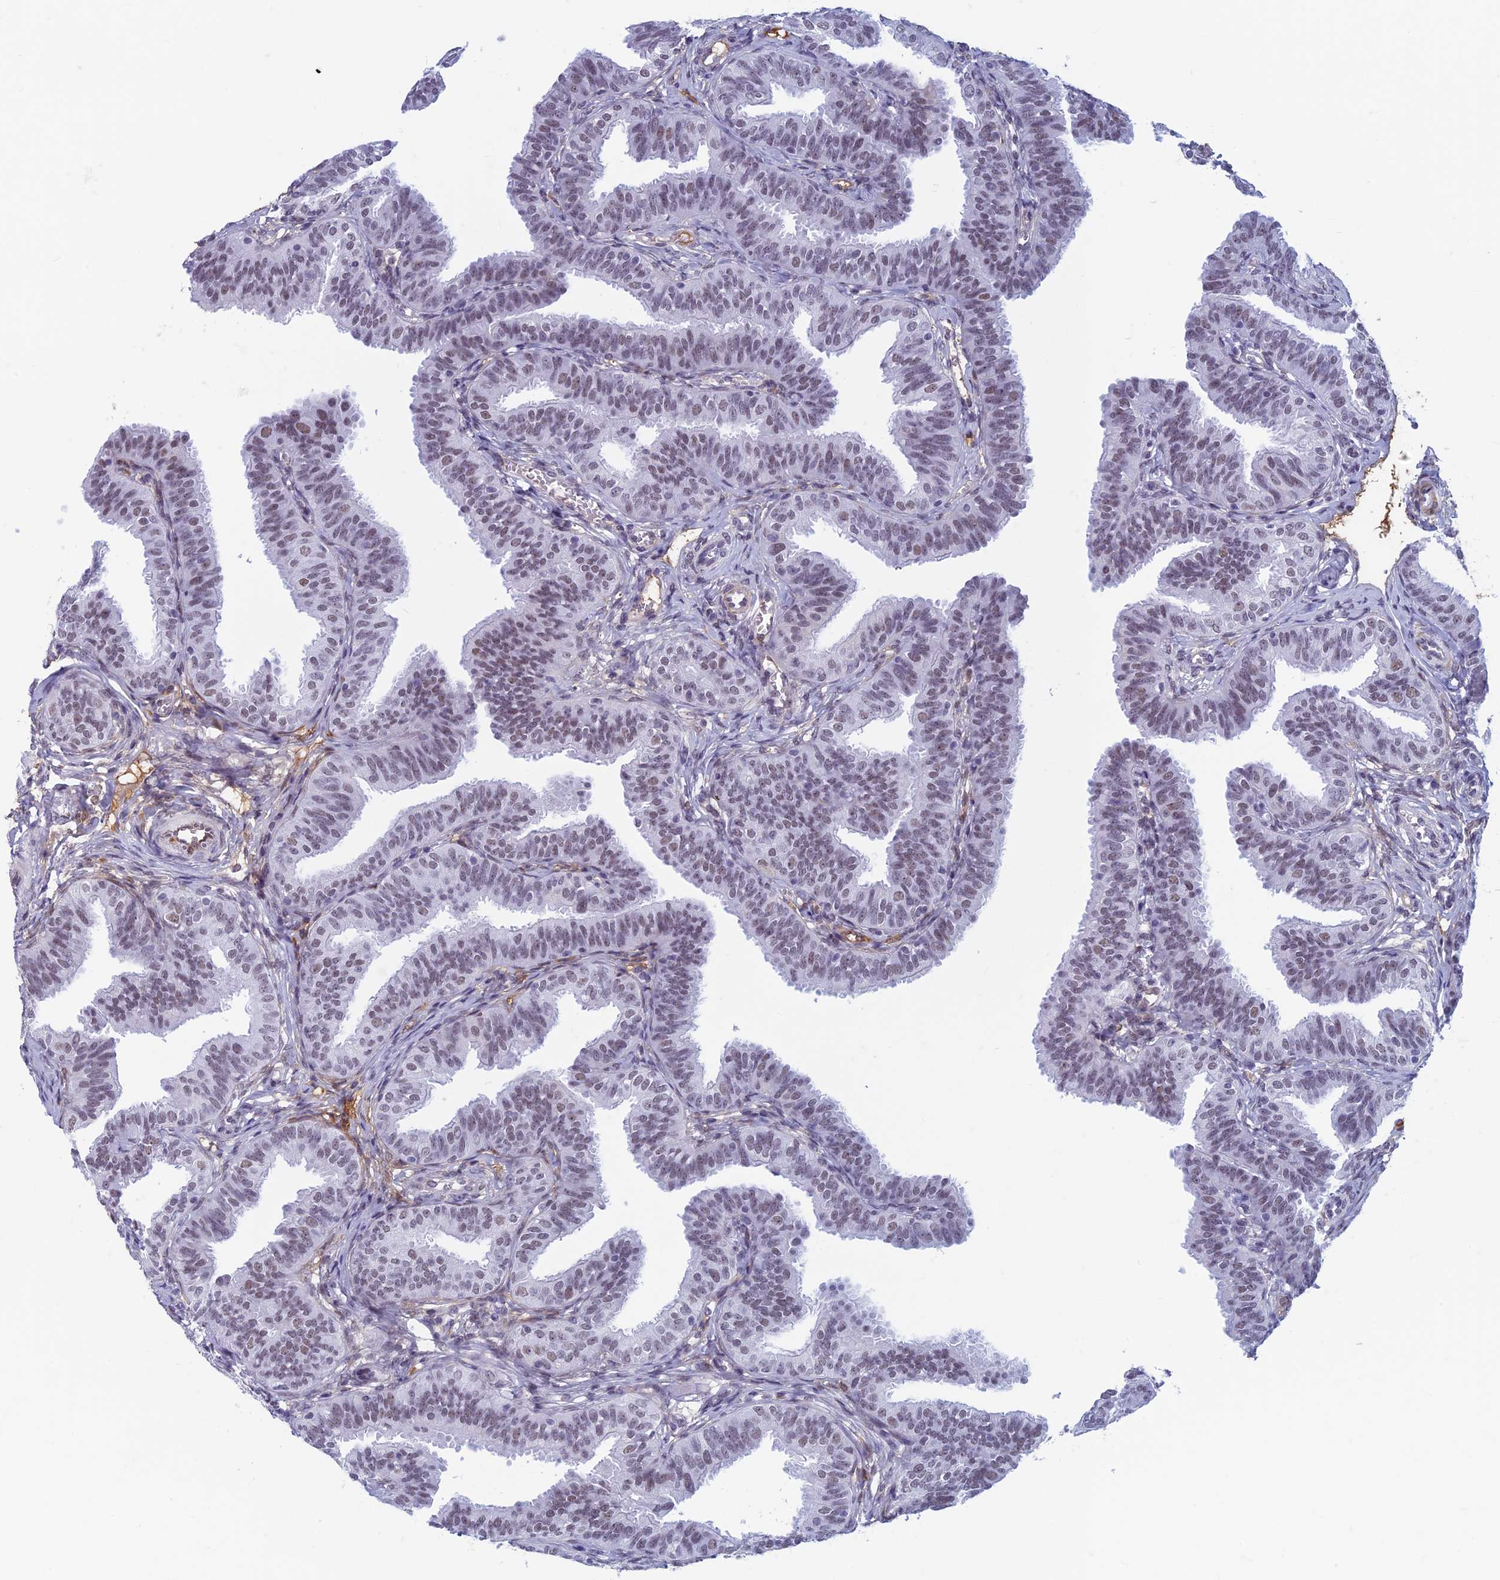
{"staining": {"intensity": "moderate", "quantity": "25%-75%", "location": "nuclear"}, "tissue": "fallopian tube", "cell_type": "Glandular cells", "image_type": "normal", "snomed": [{"axis": "morphology", "description": "Normal tissue, NOS"}, {"axis": "topography", "description": "Fallopian tube"}], "caption": "Glandular cells demonstrate moderate nuclear positivity in about 25%-75% of cells in unremarkable fallopian tube.", "gene": "ASH2L", "patient": {"sex": "female", "age": 35}}